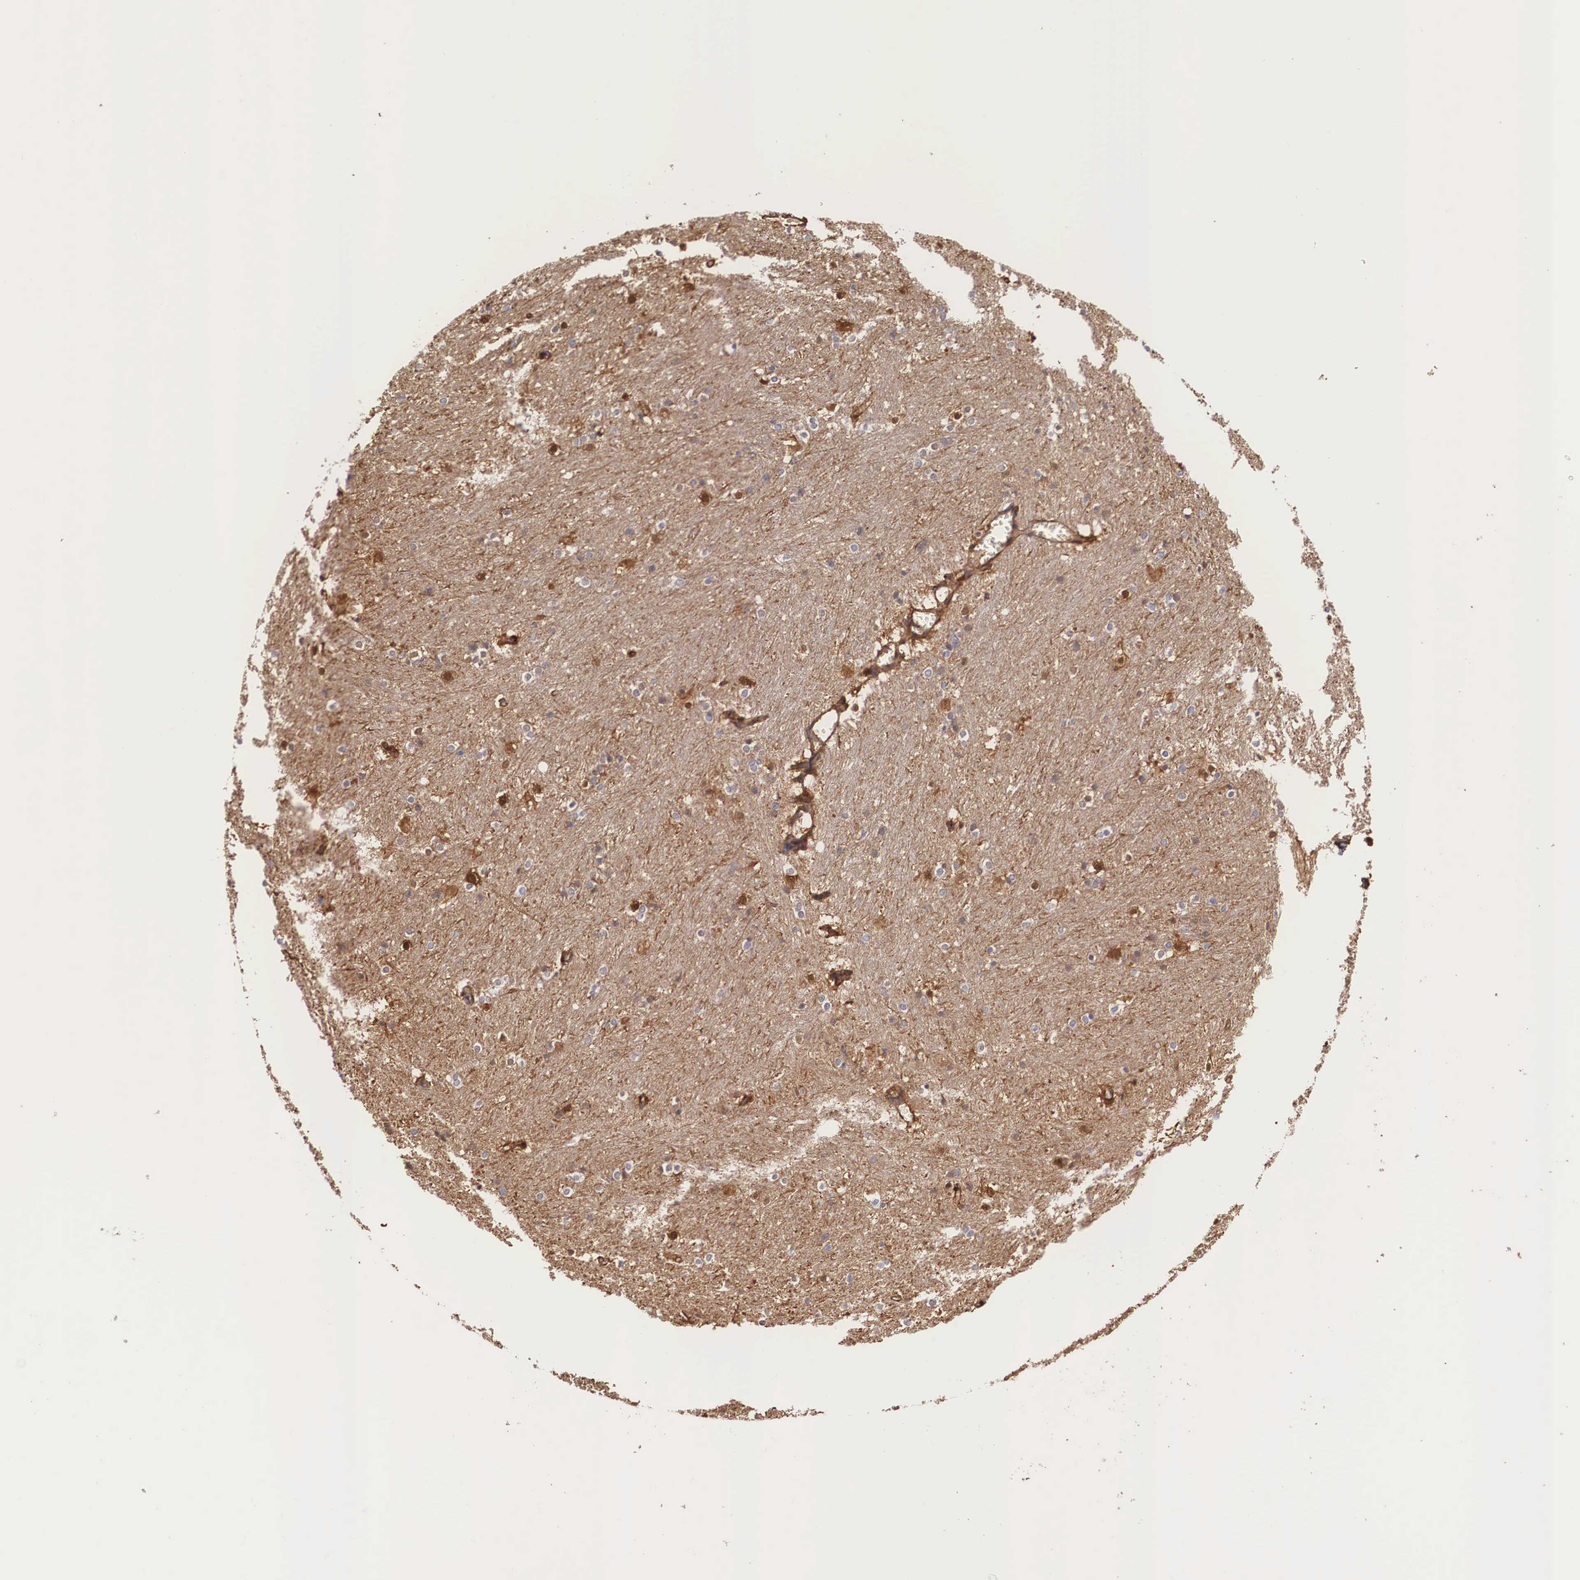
{"staining": {"intensity": "moderate", "quantity": "<25%", "location": "nuclear"}, "tissue": "caudate", "cell_type": "Glial cells", "image_type": "normal", "snomed": [{"axis": "morphology", "description": "Normal tissue, NOS"}, {"axis": "topography", "description": "Lateral ventricle wall"}], "caption": "Caudate stained with DAB IHC shows low levels of moderate nuclear expression in about <25% of glial cells.", "gene": "LGALS1", "patient": {"sex": "female", "age": 19}}